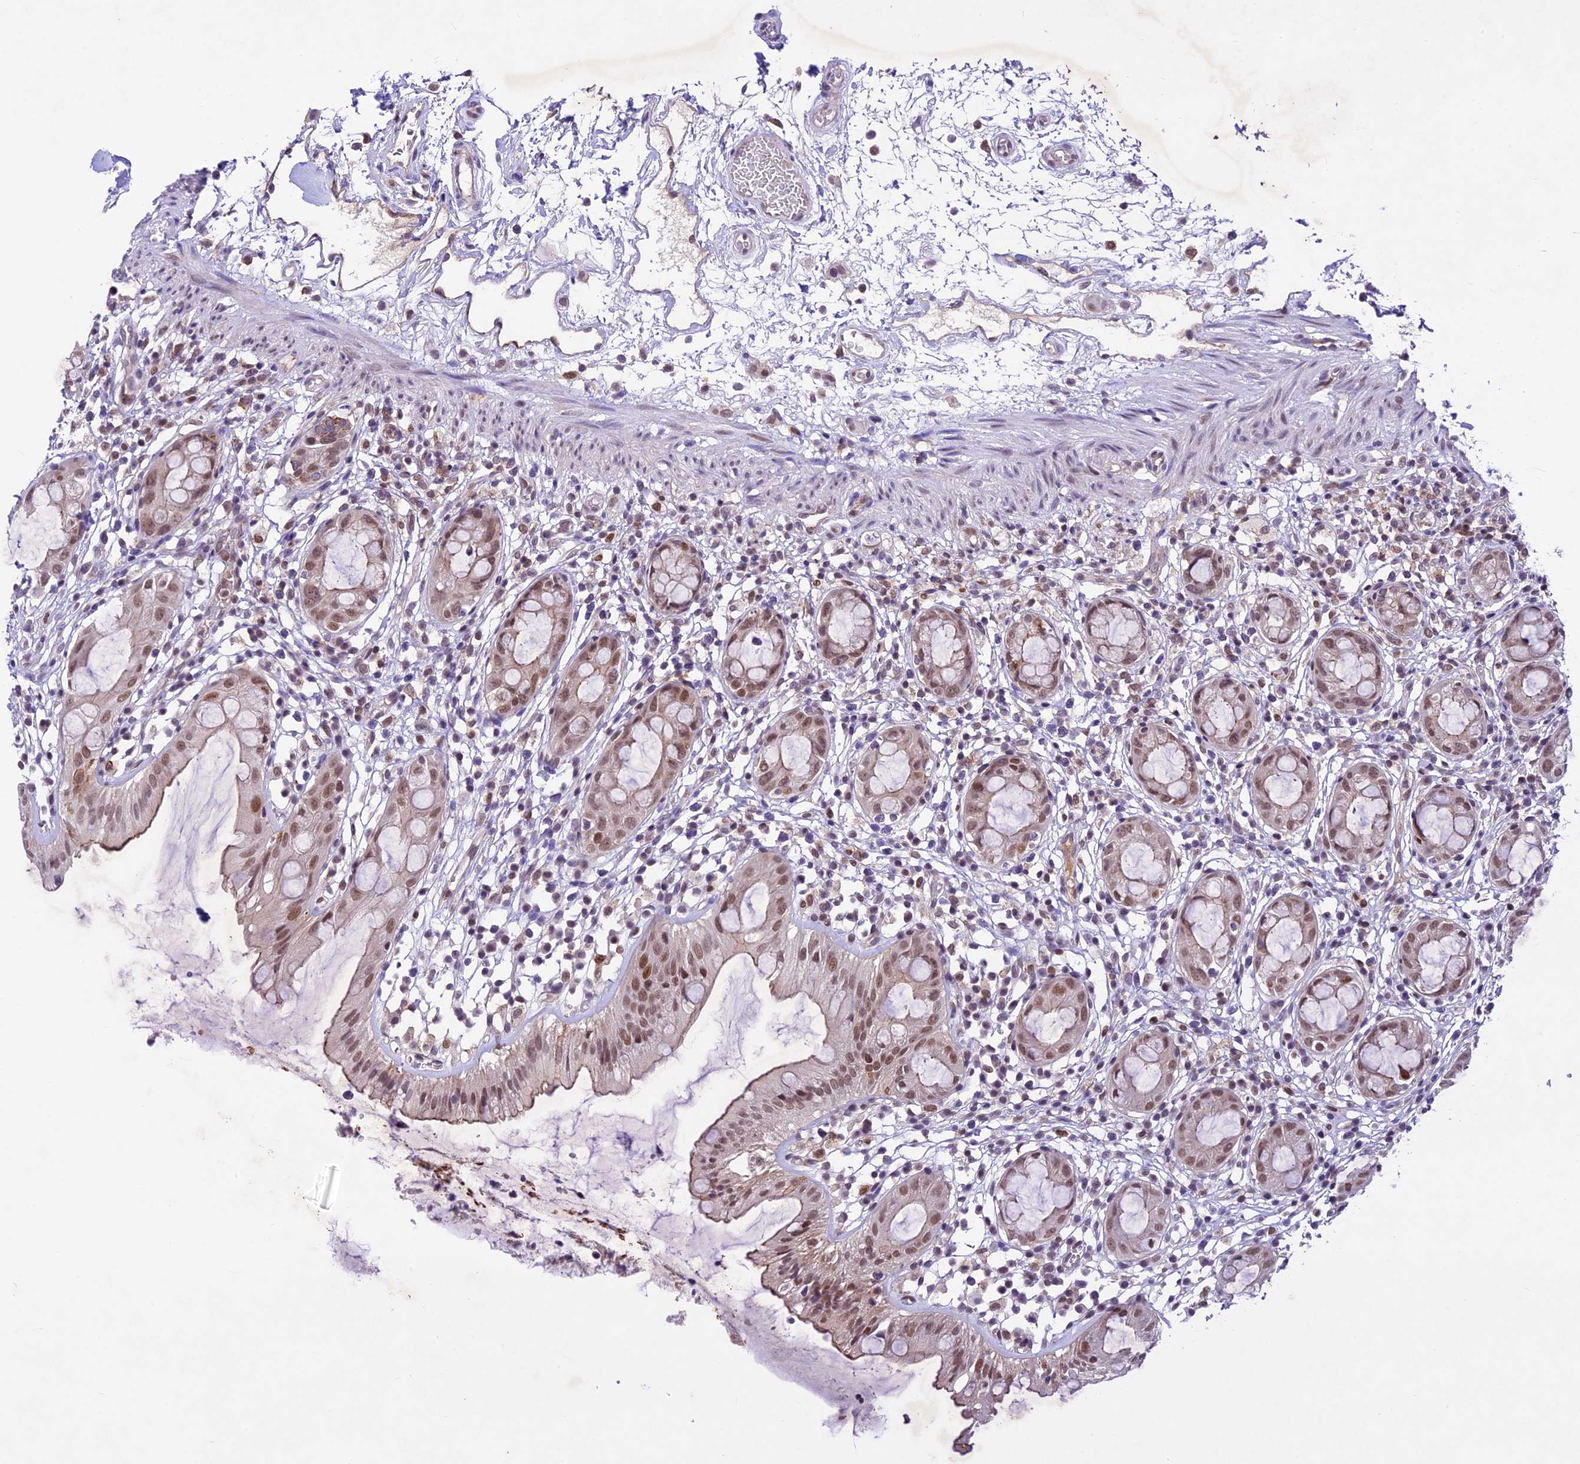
{"staining": {"intensity": "moderate", "quantity": ">75%", "location": "nuclear"}, "tissue": "rectum", "cell_type": "Glandular cells", "image_type": "normal", "snomed": [{"axis": "morphology", "description": "Normal tissue, NOS"}, {"axis": "topography", "description": "Rectum"}], "caption": "Immunohistochemistry (IHC) photomicrograph of normal human rectum stained for a protein (brown), which demonstrates medium levels of moderate nuclear positivity in about >75% of glandular cells.", "gene": "SHKBP1", "patient": {"sex": "female", "age": 57}}